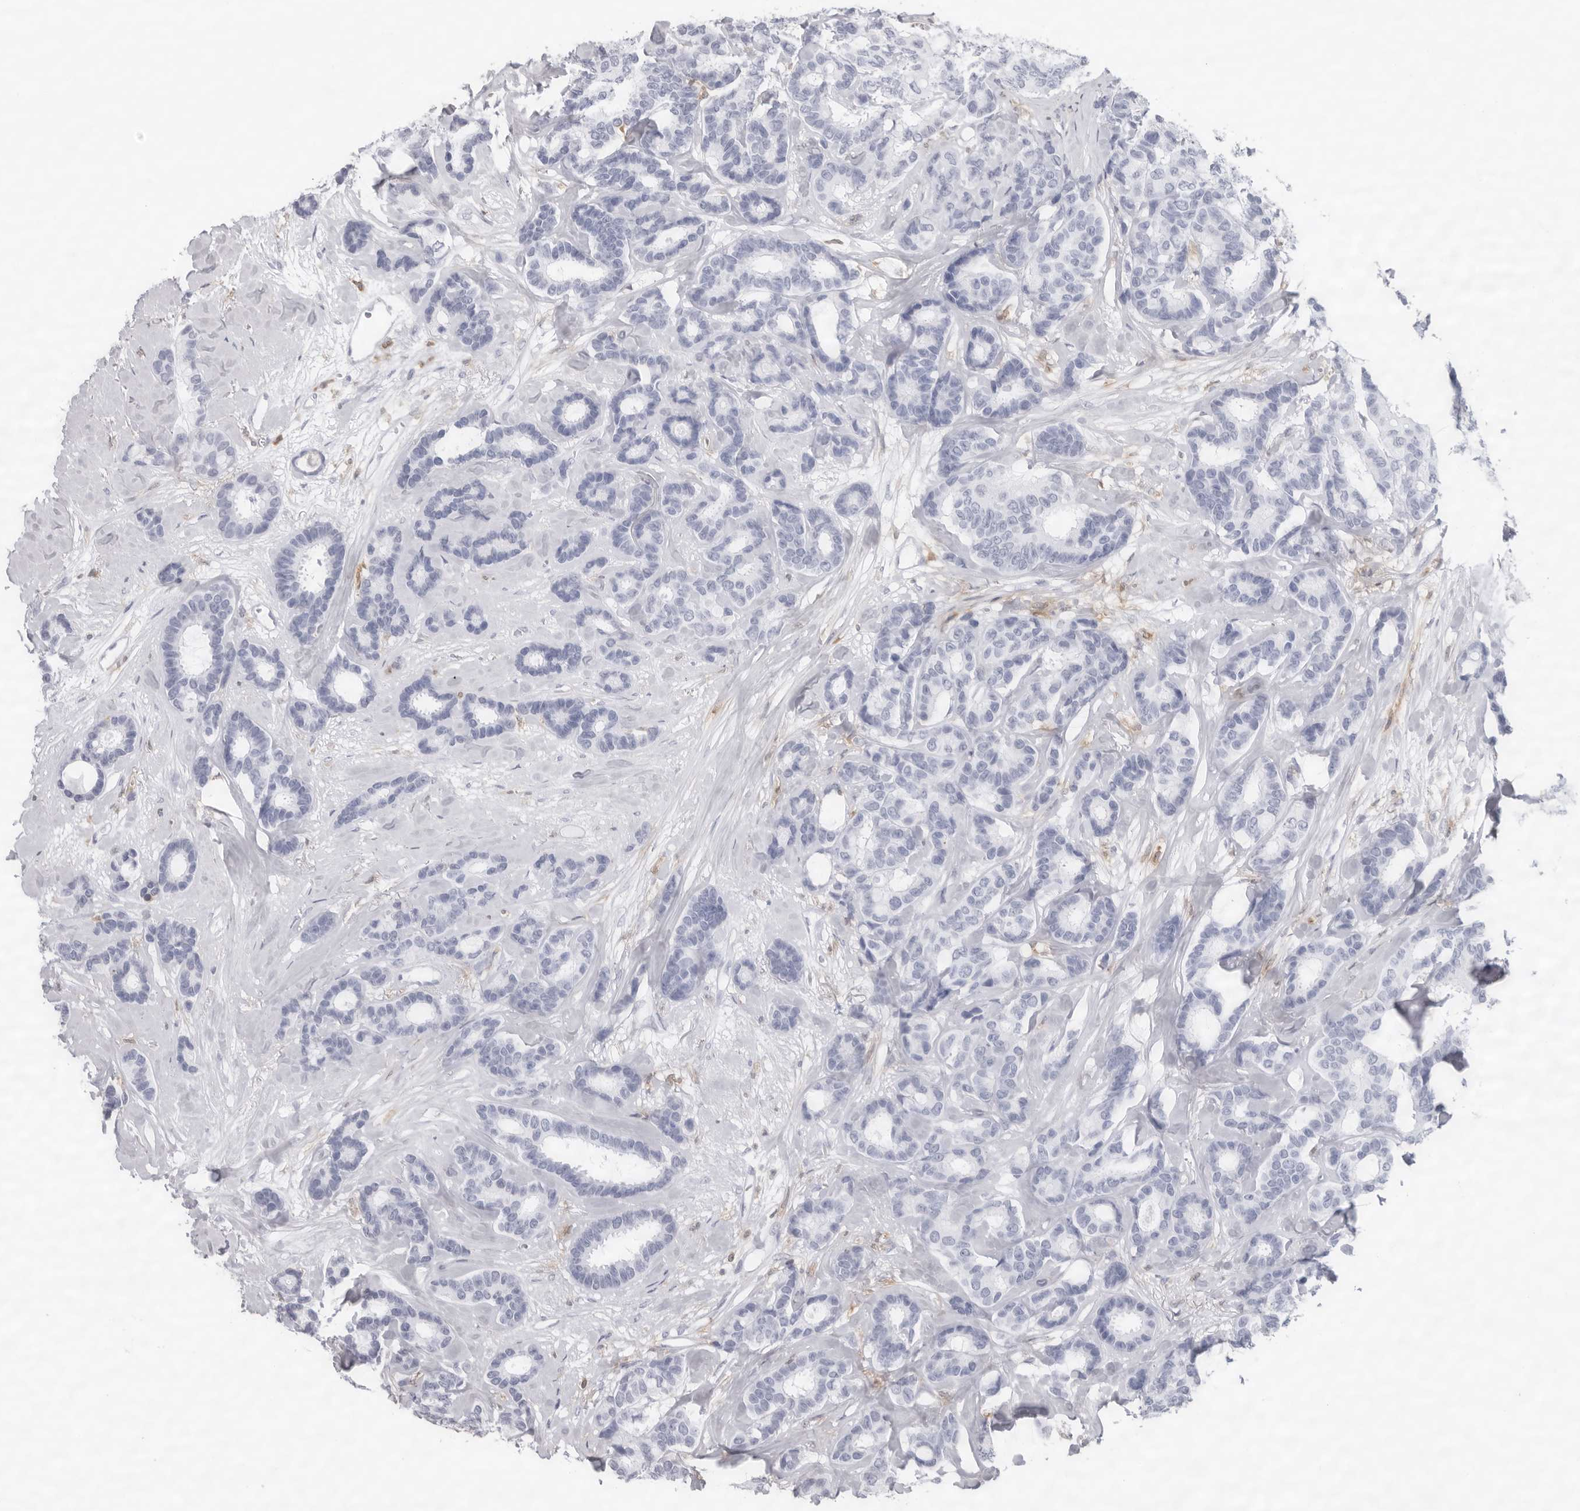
{"staining": {"intensity": "negative", "quantity": "none", "location": "none"}, "tissue": "breast cancer", "cell_type": "Tumor cells", "image_type": "cancer", "snomed": [{"axis": "morphology", "description": "Duct carcinoma"}, {"axis": "topography", "description": "Breast"}], "caption": "Micrograph shows no protein staining in tumor cells of breast intraductal carcinoma tissue.", "gene": "FMNL1", "patient": {"sex": "female", "age": 87}}